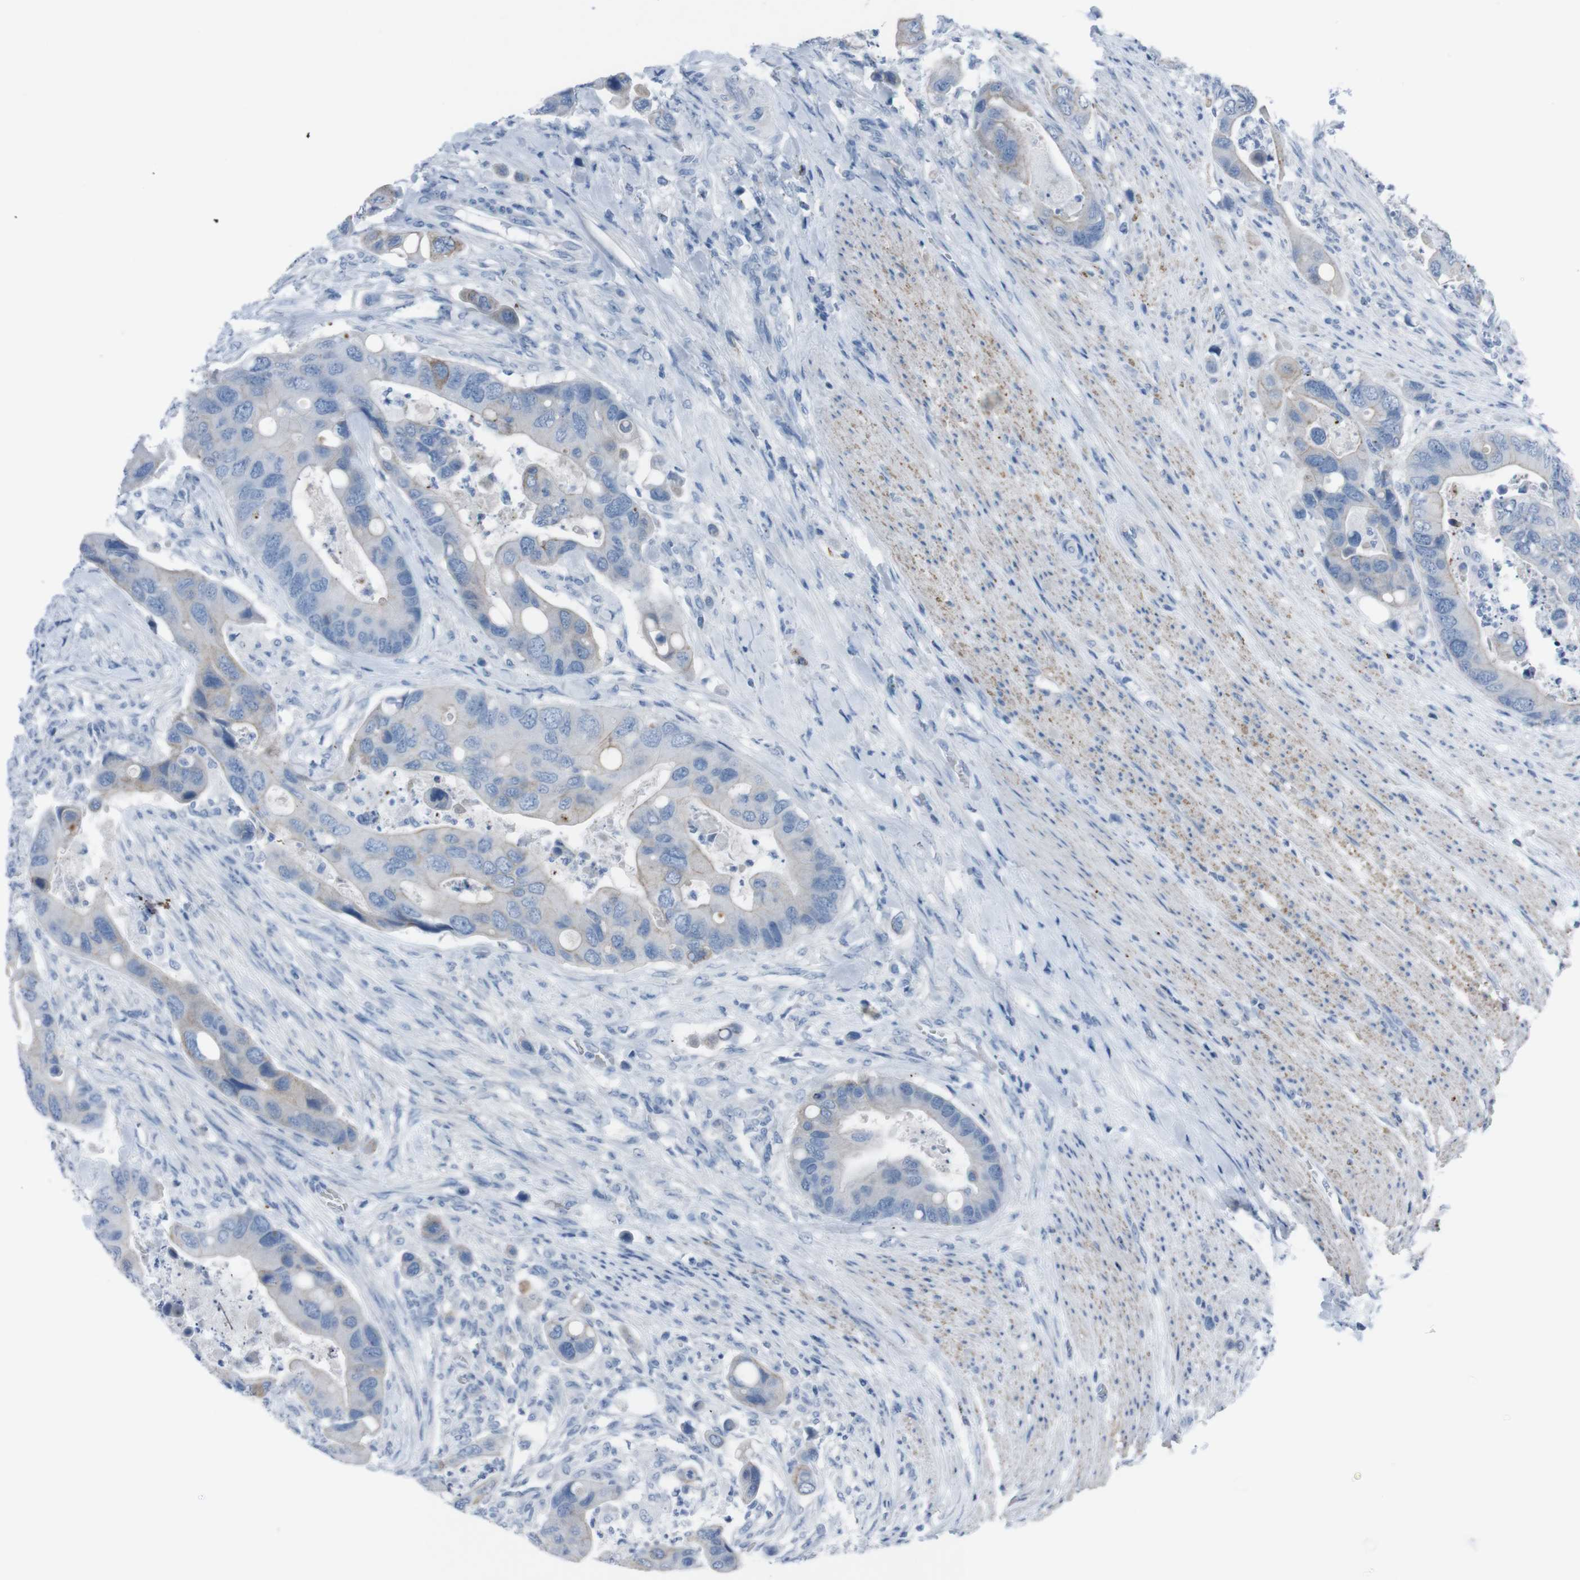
{"staining": {"intensity": "moderate", "quantity": "<25%", "location": "cytoplasmic/membranous"}, "tissue": "colorectal cancer", "cell_type": "Tumor cells", "image_type": "cancer", "snomed": [{"axis": "morphology", "description": "Adenocarcinoma, NOS"}, {"axis": "topography", "description": "Rectum"}], "caption": "Immunohistochemical staining of human colorectal cancer (adenocarcinoma) shows low levels of moderate cytoplasmic/membranous protein staining in about <25% of tumor cells.", "gene": "ST6GAL1", "patient": {"sex": "female", "age": 57}}